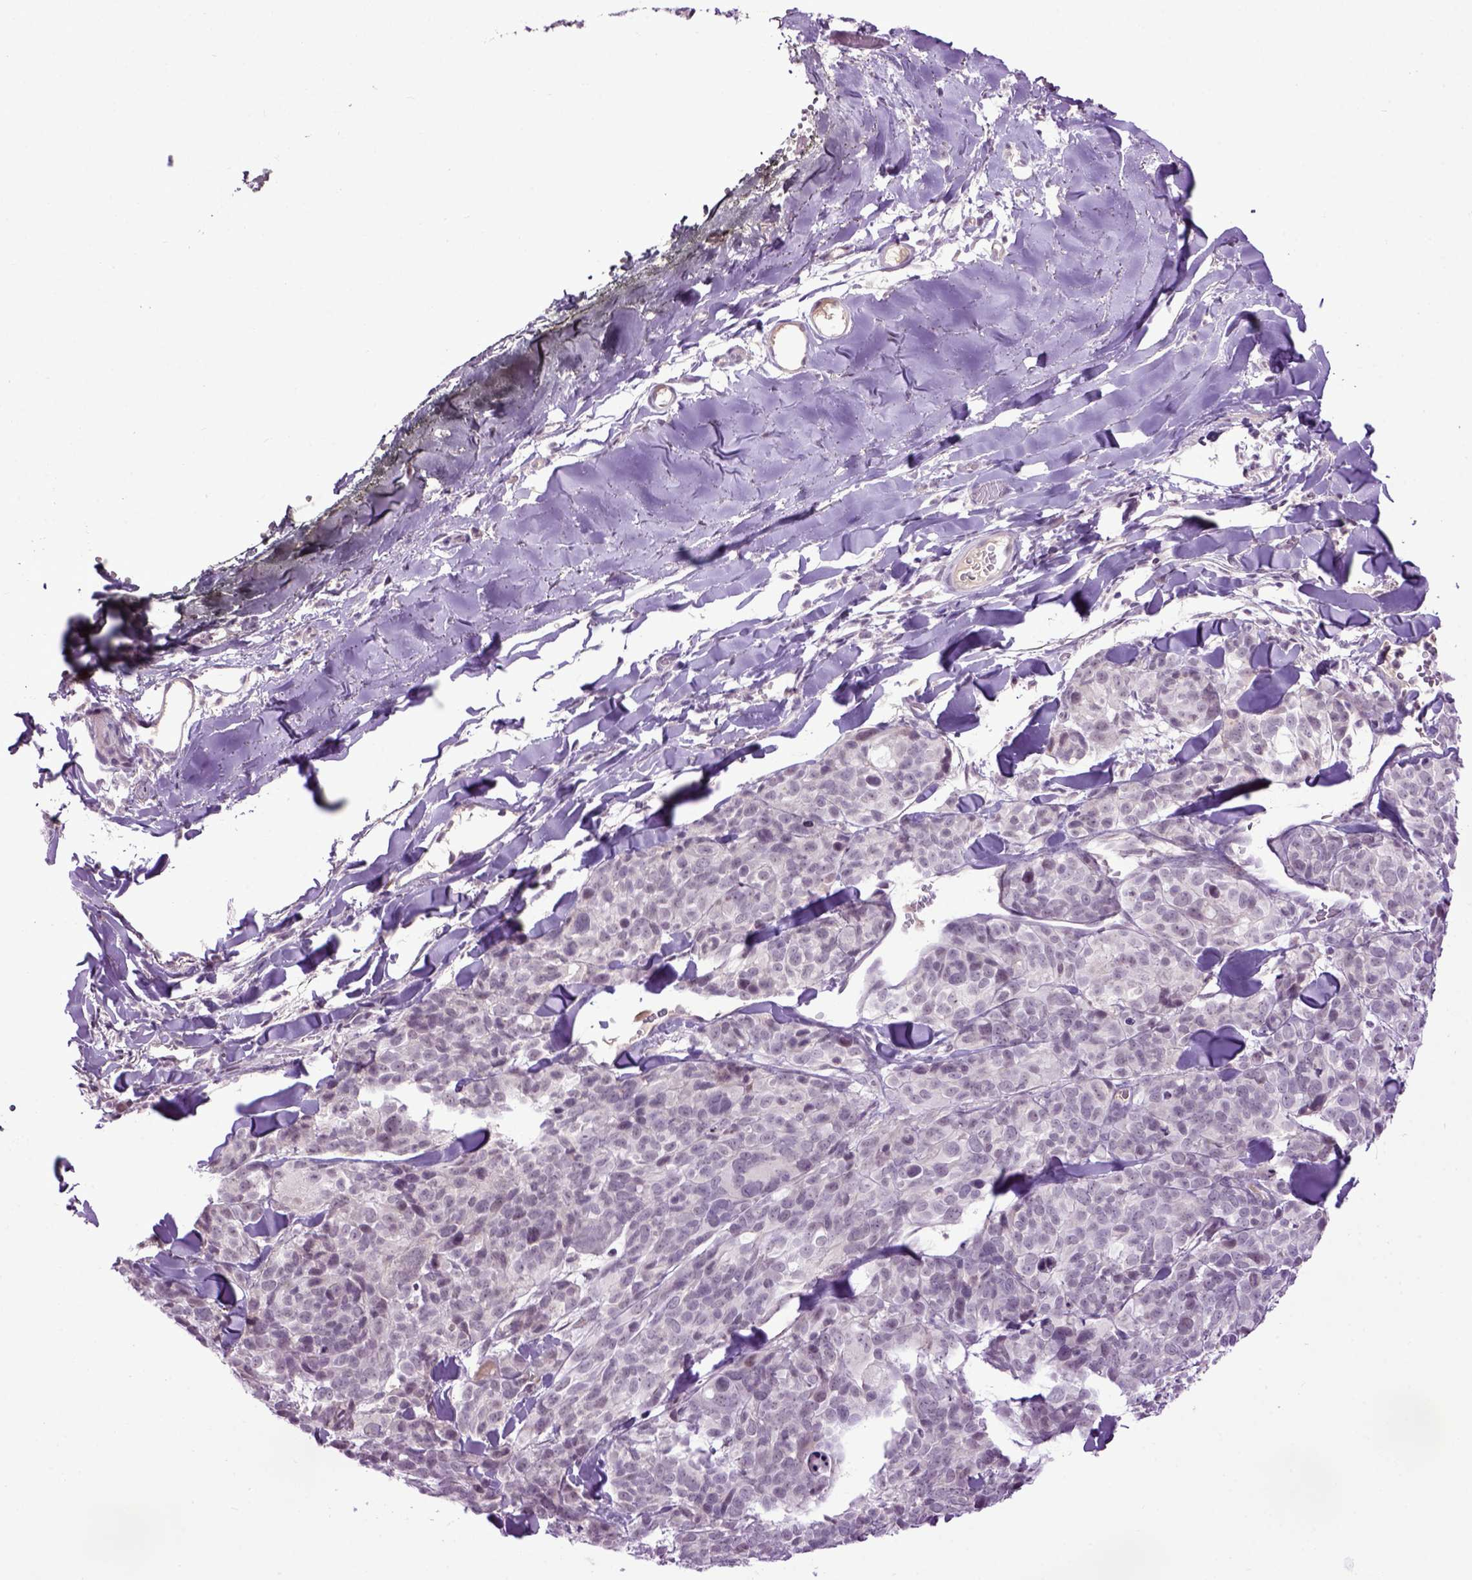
{"staining": {"intensity": "negative", "quantity": "none", "location": "none"}, "tissue": "melanoma", "cell_type": "Tumor cells", "image_type": "cancer", "snomed": [{"axis": "morphology", "description": "Malignant melanoma, NOS"}, {"axis": "topography", "description": "Skin"}], "caption": "Immunohistochemistry (IHC) of human malignant melanoma shows no positivity in tumor cells.", "gene": "EMILIN3", "patient": {"sex": "male", "age": 51}}